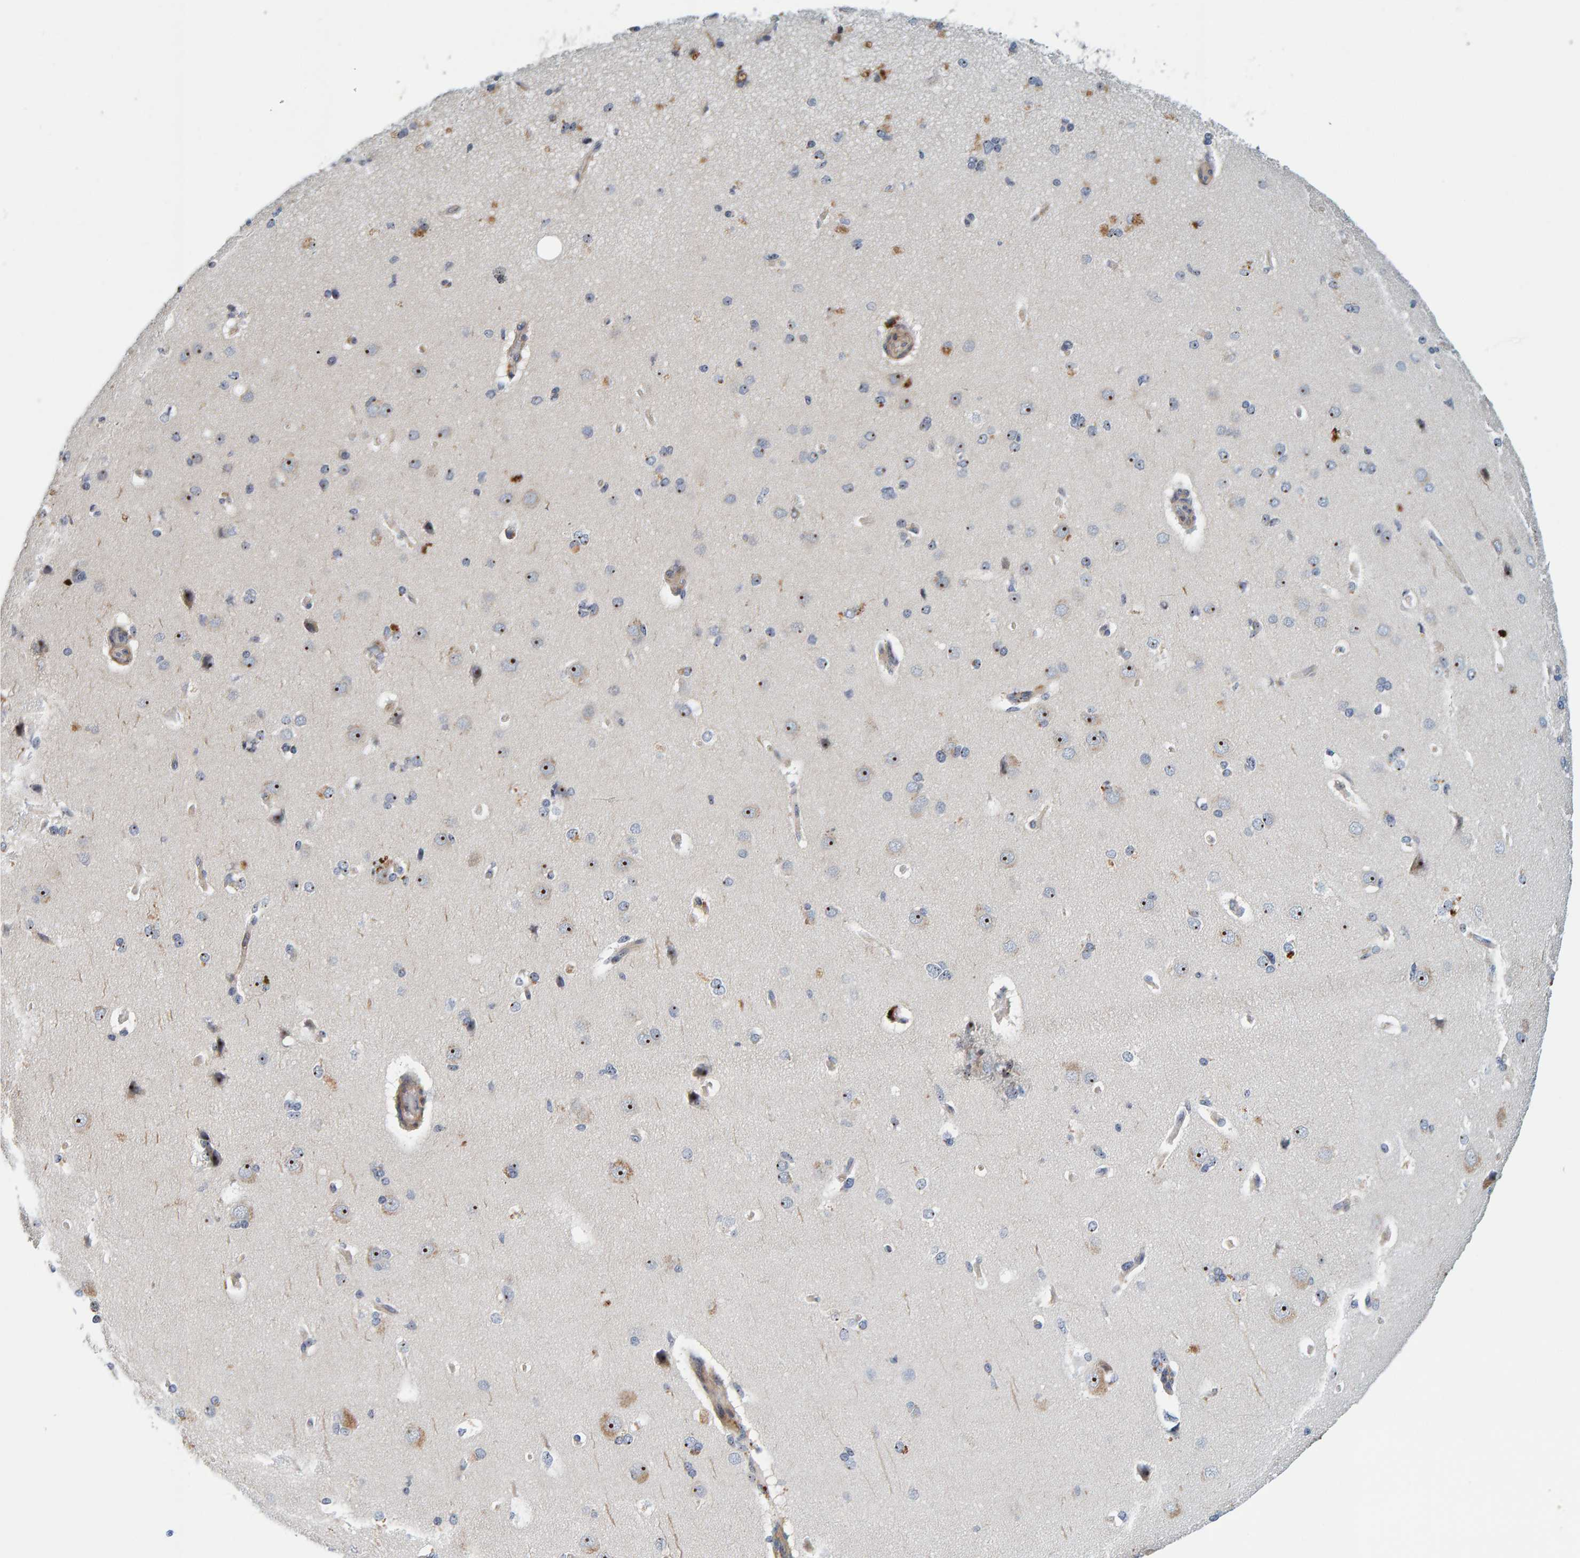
{"staining": {"intensity": "moderate", "quantity": "25%-75%", "location": "nuclear"}, "tissue": "cerebral cortex", "cell_type": "Endothelial cells", "image_type": "normal", "snomed": [{"axis": "morphology", "description": "Normal tissue, NOS"}, {"axis": "topography", "description": "Cerebral cortex"}], "caption": "DAB (3,3'-diaminobenzidine) immunohistochemical staining of unremarkable human cerebral cortex displays moderate nuclear protein staining in about 25%-75% of endothelial cells.", "gene": "NOL11", "patient": {"sex": "male", "age": 62}}